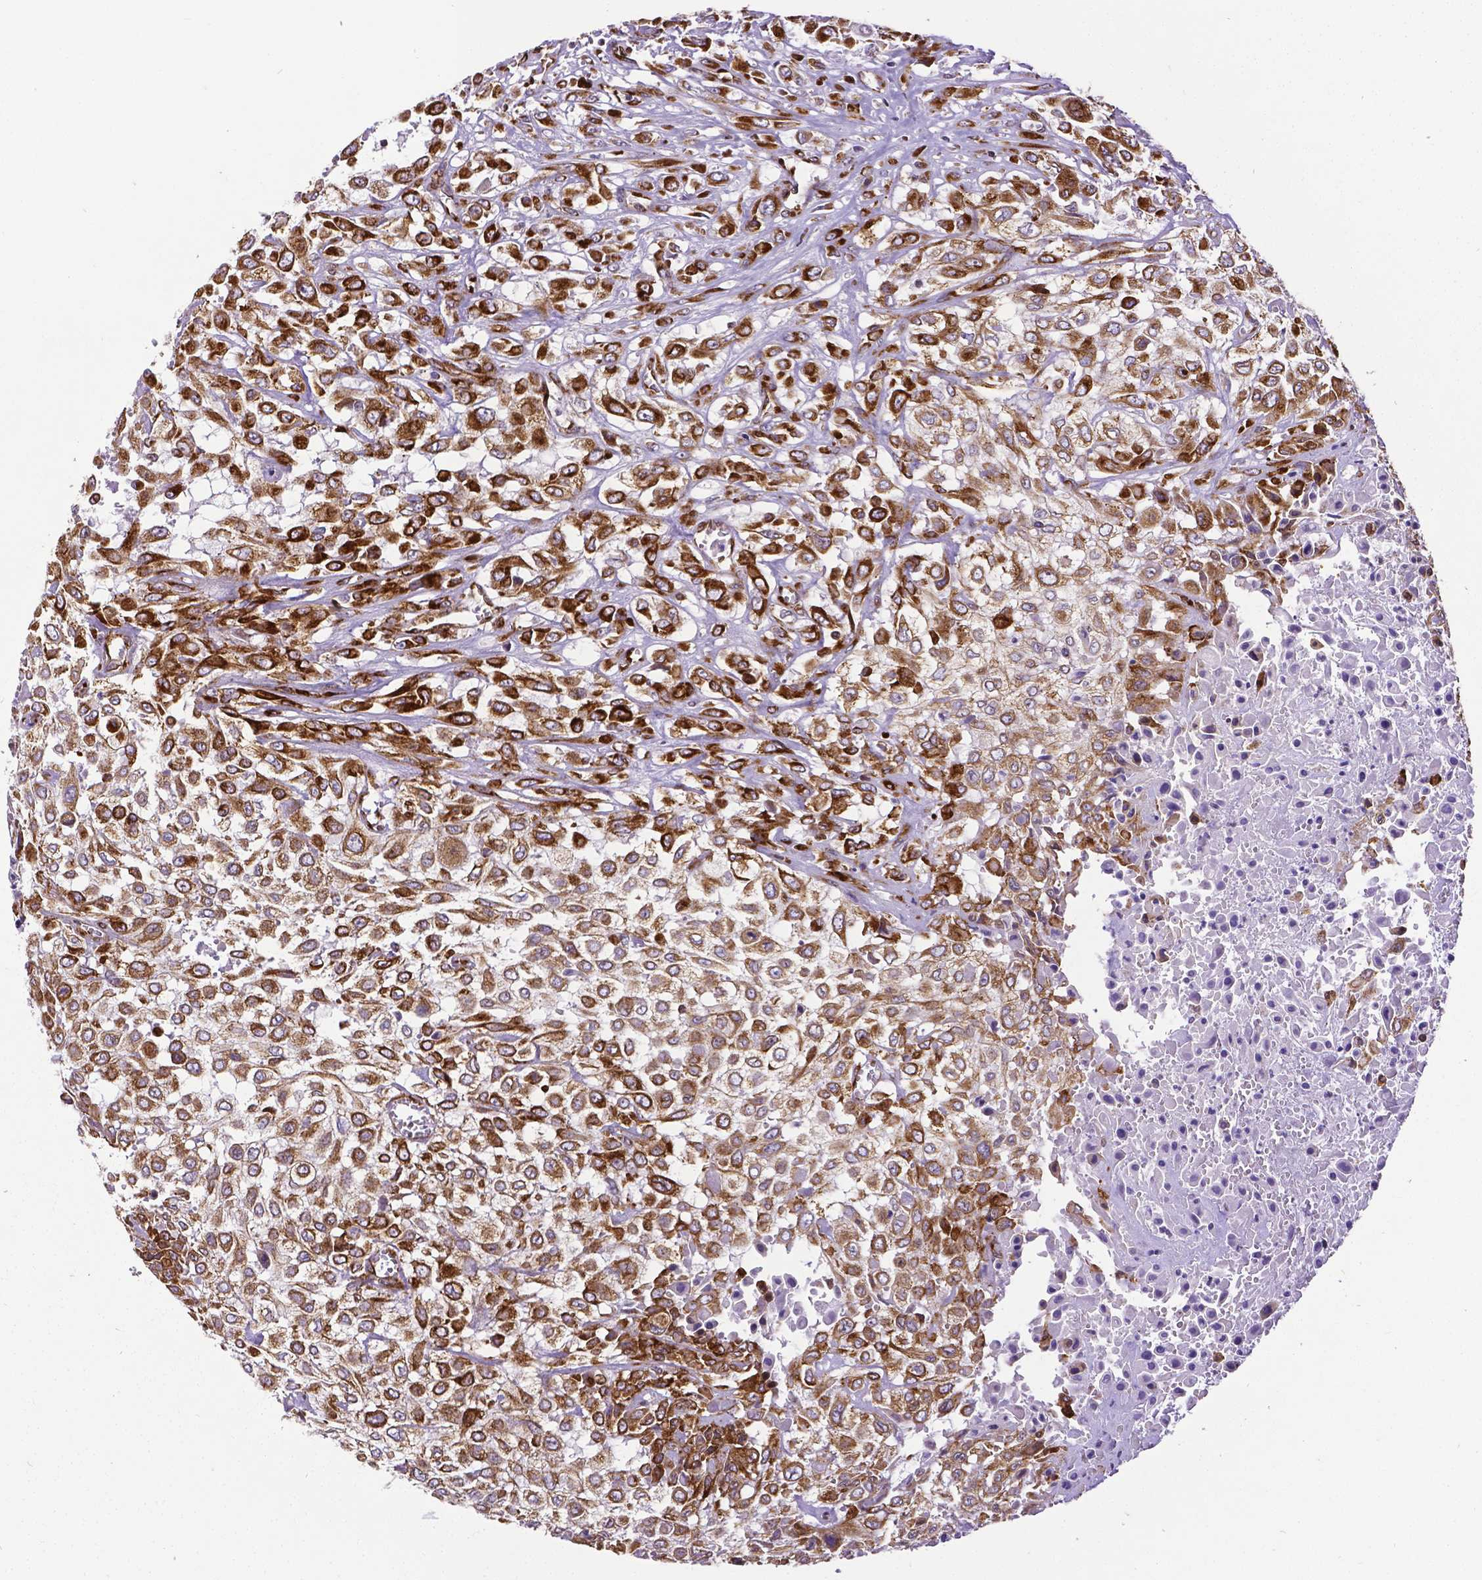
{"staining": {"intensity": "strong", "quantity": ">75%", "location": "cytoplasmic/membranous"}, "tissue": "urothelial cancer", "cell_type": "Tumor cells", "image_type": "cancer", "snomed": [{"axis": "morphology", "description": "Urothelial carcinoma, High grade"}, {"axis": "topography", "description": "Urinary bladder"}], "caption": "Brown immunohistochemical staining in human high-grade urothelial carcinoma shows strong cytoplasmic/membranous positivity in approximately >75% of tumor cells.", "gene": "MTDH", "patient": {"sex": "male", "age": 57}}